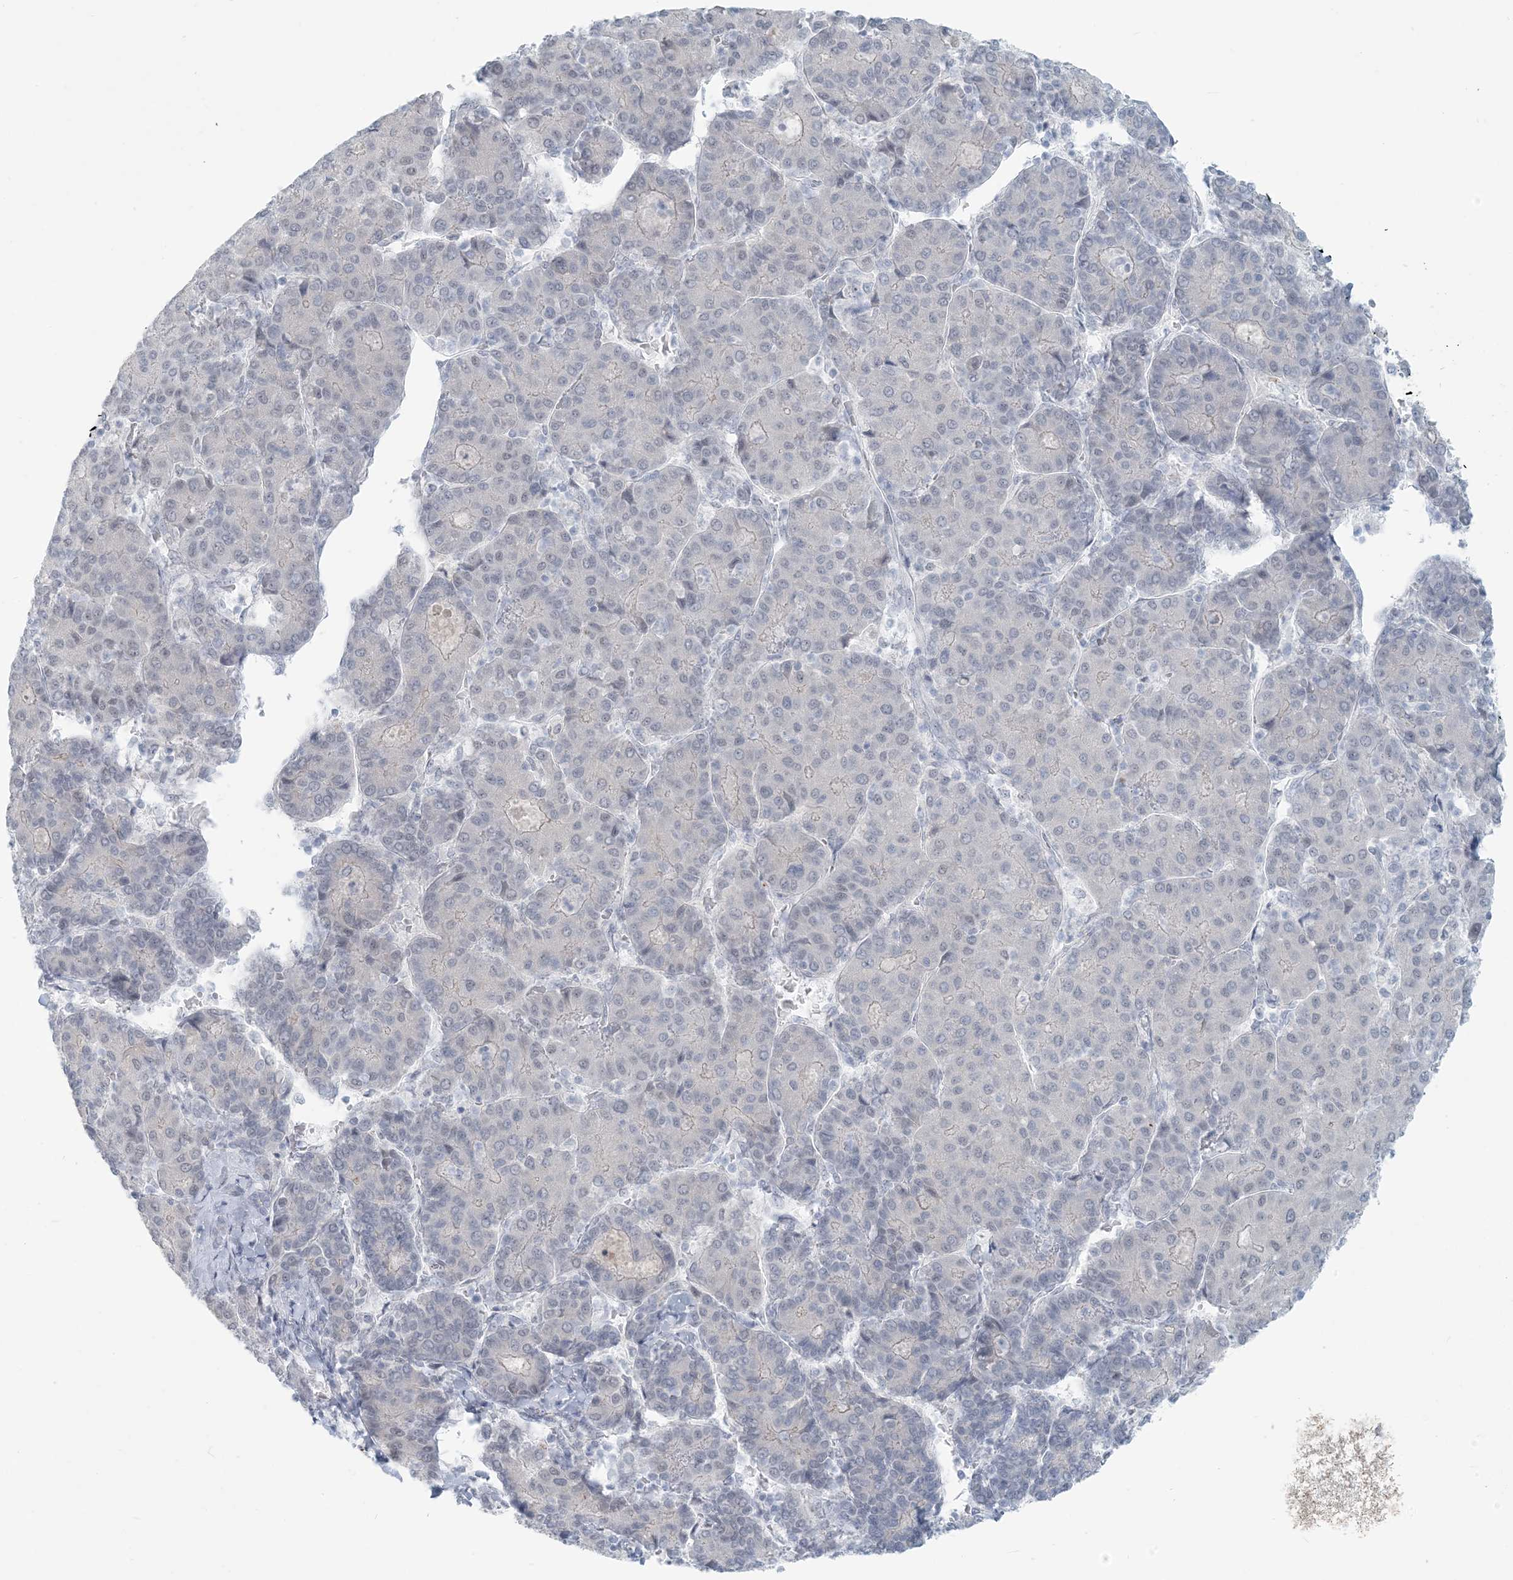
{"staining": {"intensity": "negative", "quantity": "none", "location": "none"}, "tissue": "liver cancer", "cell_type": "Tumor cells", "image_type": "cancer", "snomed": [{"axis": "morphology", "description": "Carcinoma, Hepatocellular, NOS"}, {"axis": "topography", "description": "Liver"}], "caption": "An image of liver cancer (hepatocellular carcinoma) stained for a protein reveals no brown staining in tumor cells.", "gene": "SCML1", "patient": {"sex": "male", "age": 65}}